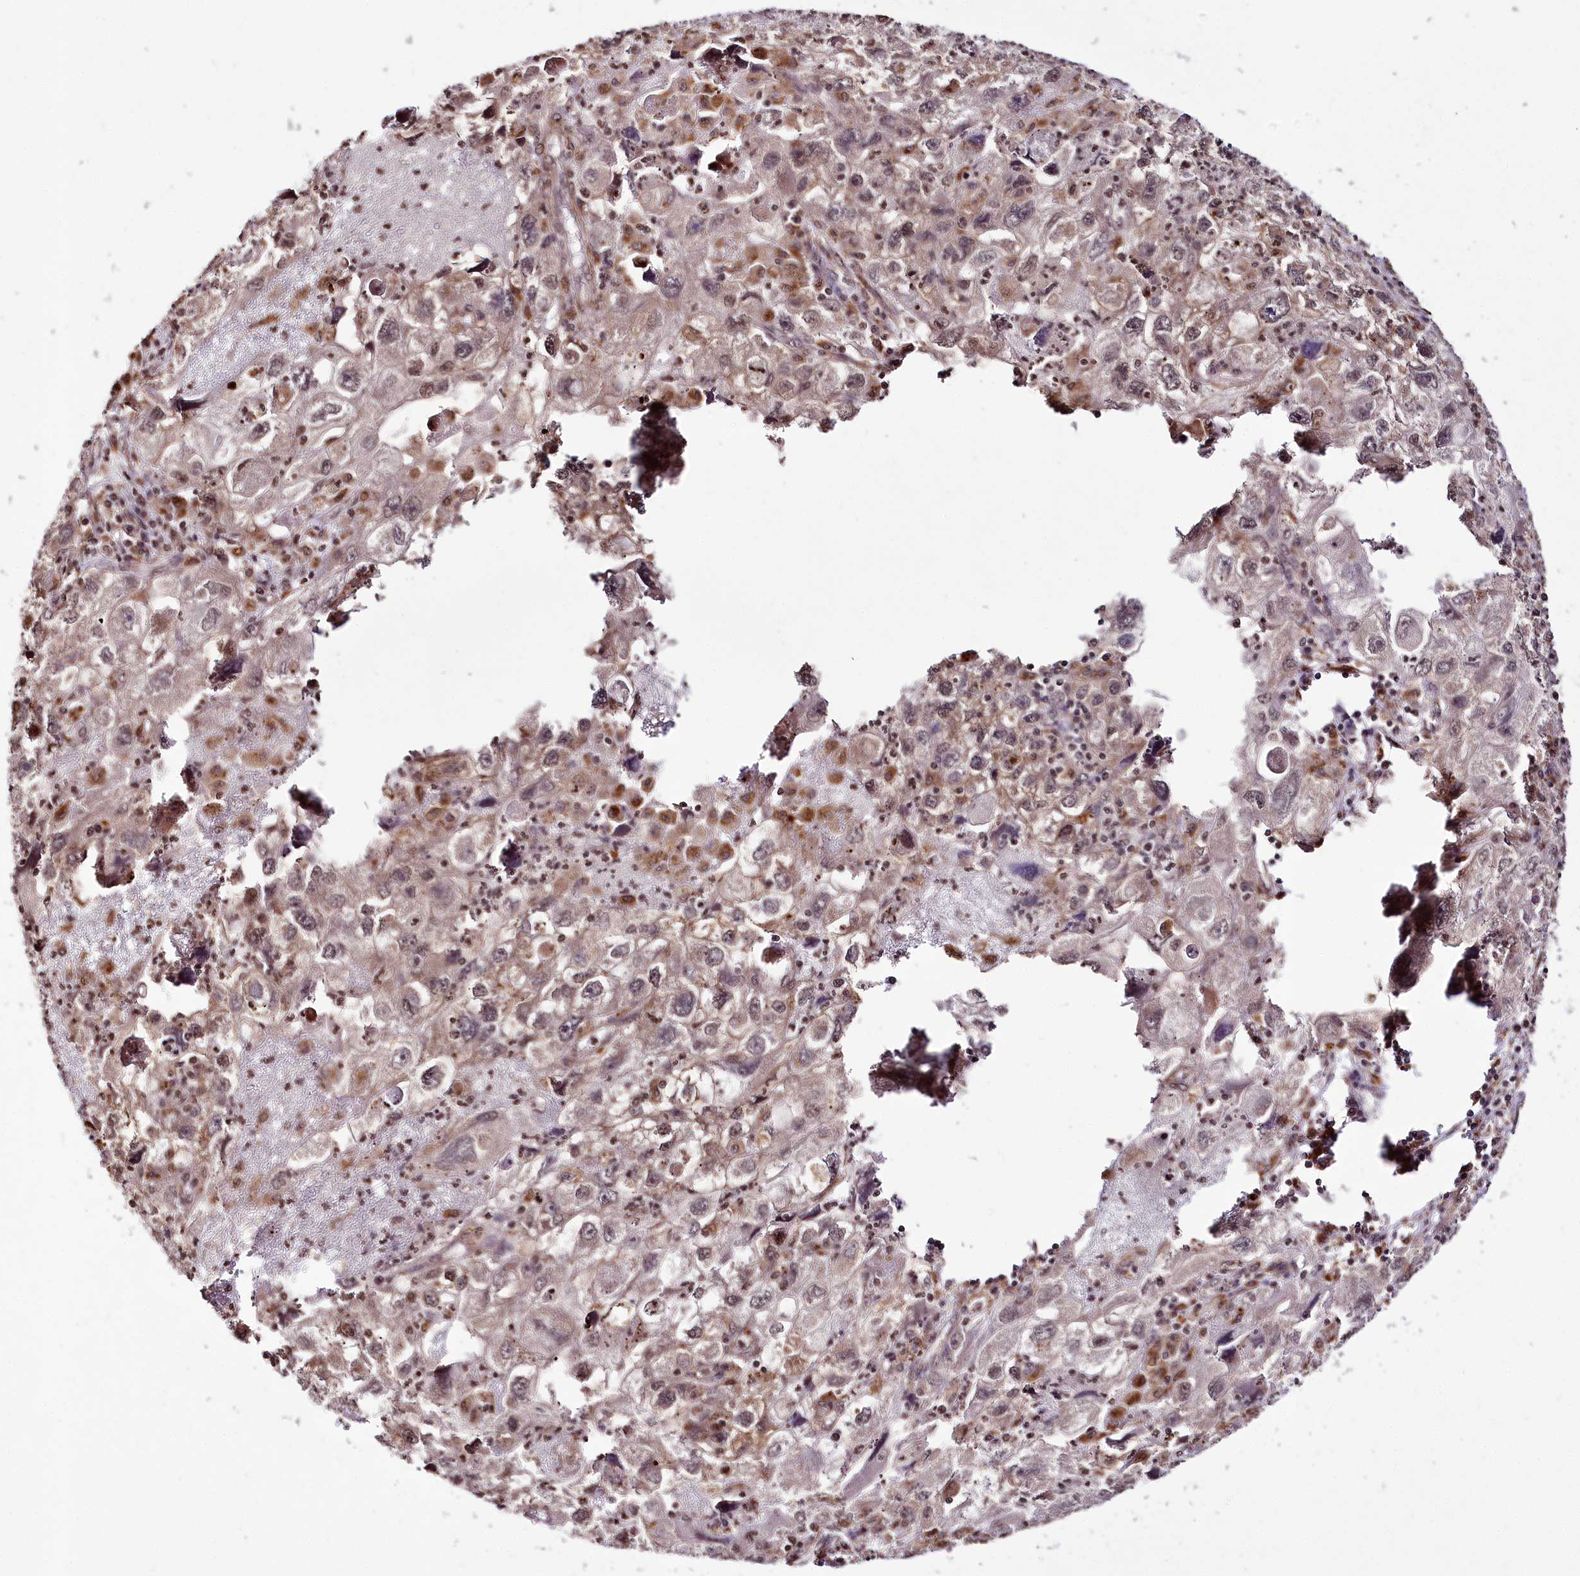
{"staining": {"intensity": "weak", "quantity": "25%-75%", "location": "nuclear"}, "tissue": "endometrial cancer", "cell_type": "Tumor cells", "image_type": "cancer", "snomed": [{"axis": "morphology", "description": "Adenocarcinoma, NOS"}, {"axis": "topography", "description": "Endometrium"}], "caption": "Immunohistochemical staining of human endometrial cancer (adenocarcinoma) demonstrates low levels of weak nuclear positivity in about 25%-75% of tumor cells. The protein is stained brown, and the nuclei are stained in blue (DAB IHC with brightfield microscopy, high magnification).", "gene": "HOXC8", "patient": {"sex": "female", "age": 49}}